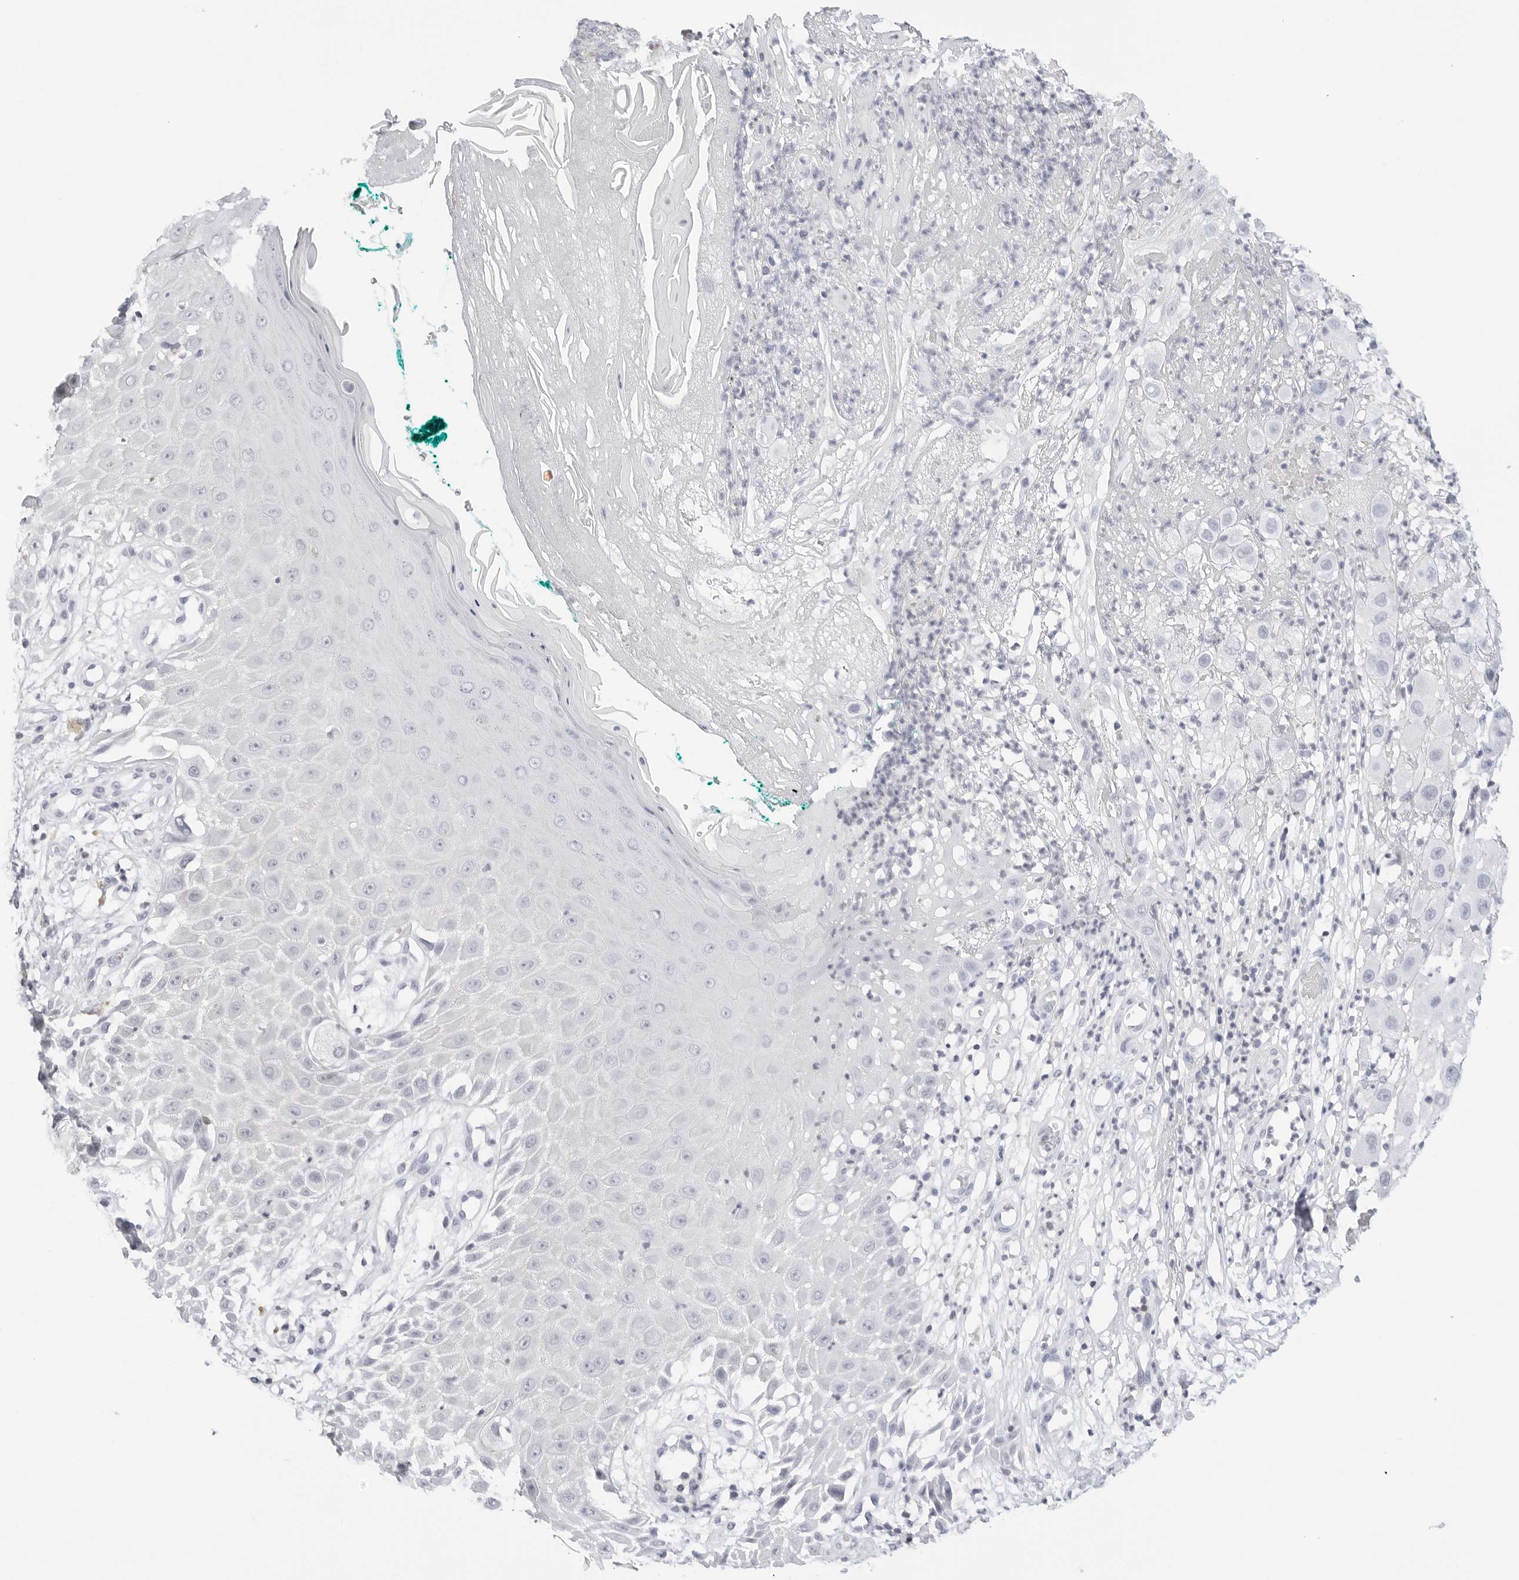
{"staining": {"intensity": "negative", "quantity": "none", "location": "none"}, "tissue": "melanoma", "cell_type": "Tumor cells", "image_type": "cancer", "snomed": [{"axis": "morphology", "description": "Malignant melanoma, NOS"}, {"axis": "topography", "description": "Skin"}], "caption": "This is an immunohistochemistry photomicrograph of human malignant melanoma. There is no positivity in tumor cells.", "gene": "SLC9A3R1", "patient": {"sex": "female", "age": 81}}